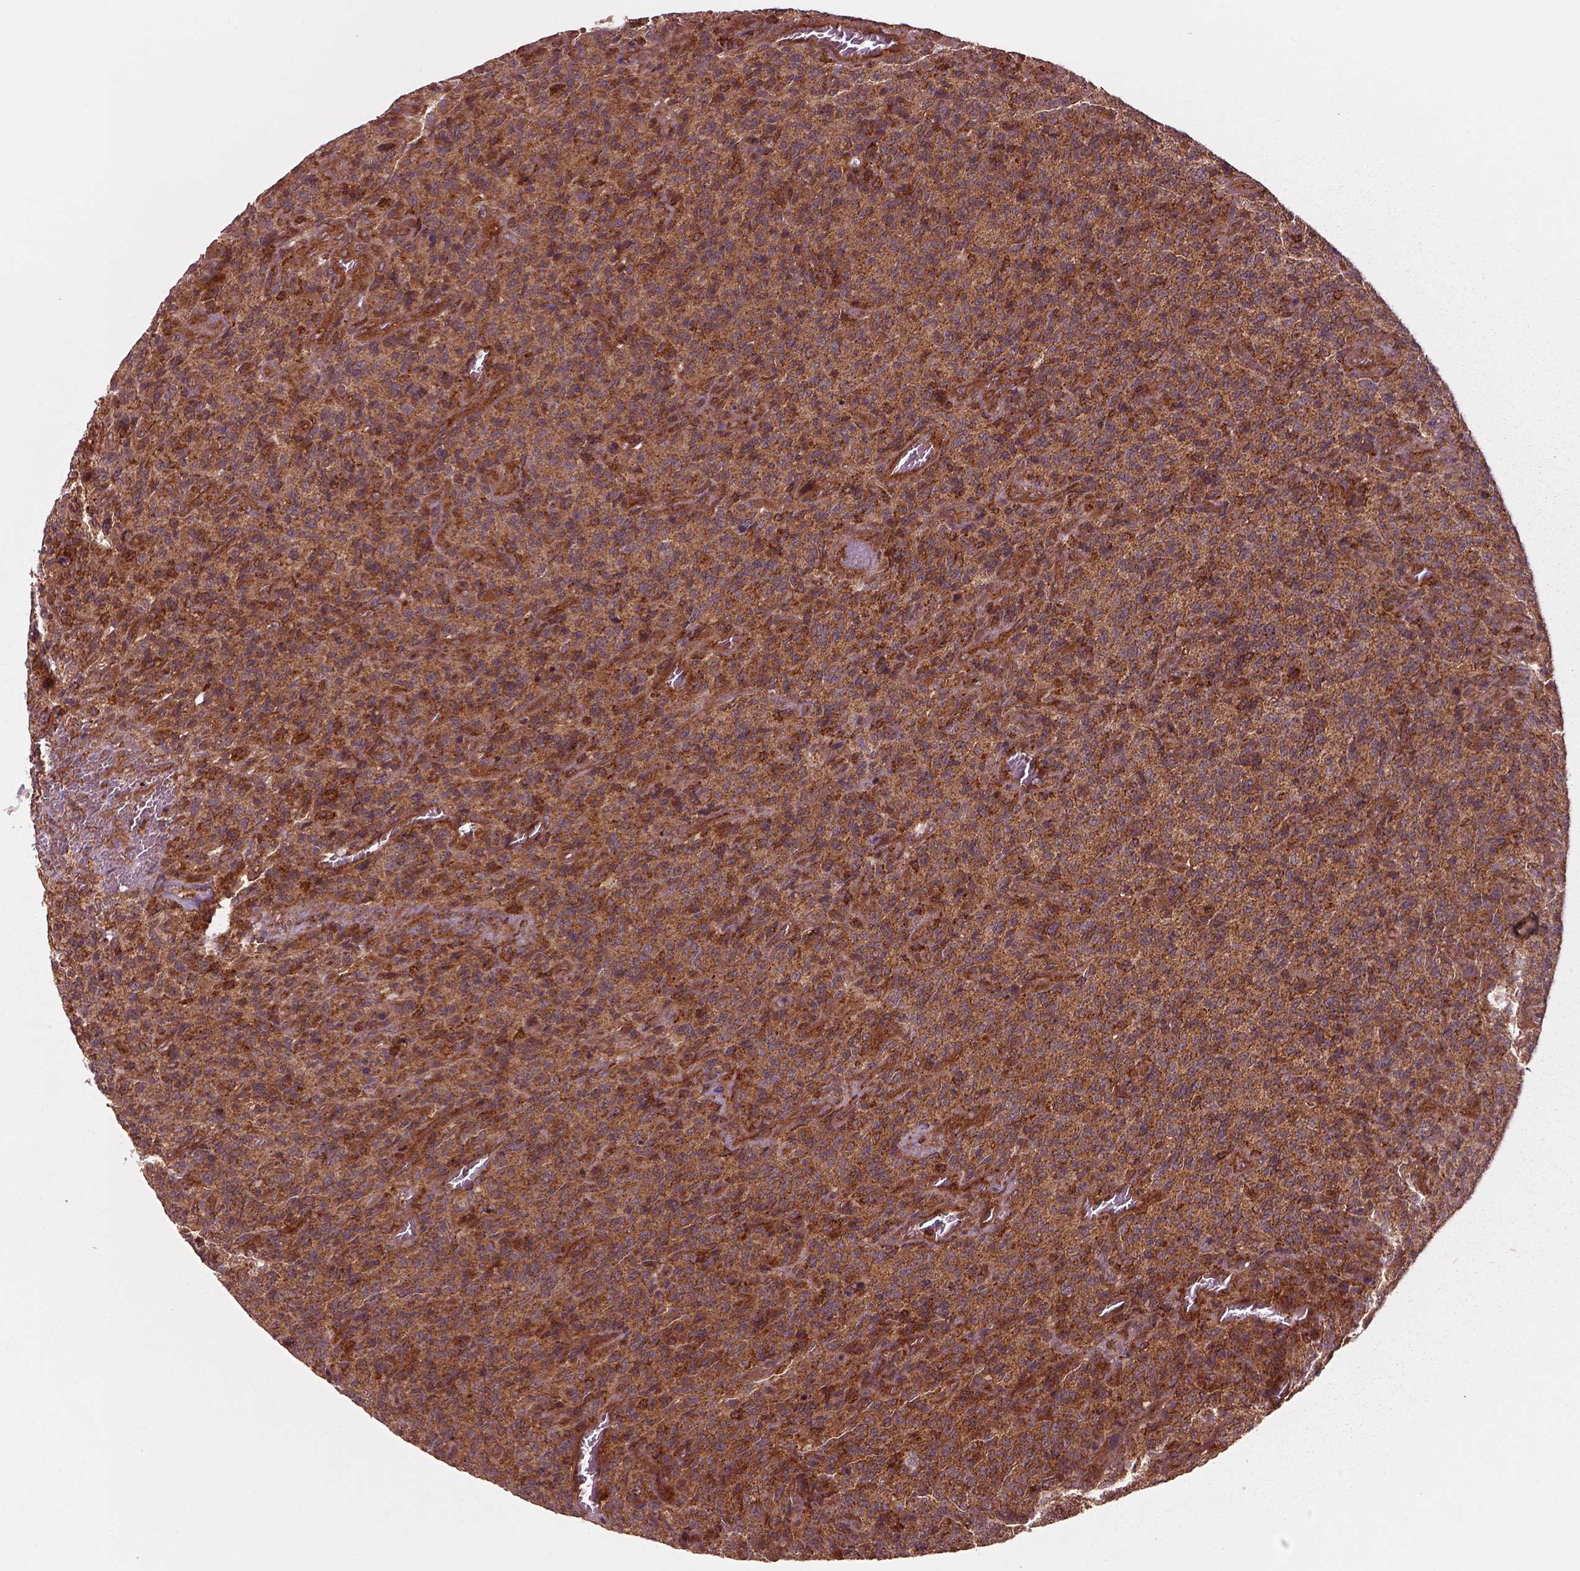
{"staining": {"intensity": "strong", "quantity": "25%-75%", "location": "cytoplasmic/membranous"}, "tissue": "glioma", "cell_type": "Tumor cells", "image_type": "cancer", "snomed": [{"axis": "morphology", "description": "Glioma, malignant, High grade"}, {"axis": "topography", "description": "Brain"}], "caption": "A high-resolution image shows immunohistochemistry staining of glioma, which shows strong cytoplasmic/membranous staining in approximately 25%-75% of tumor cells.", "gene": "WASHC2A", "patient": {"sex": "male", "age": 76}}